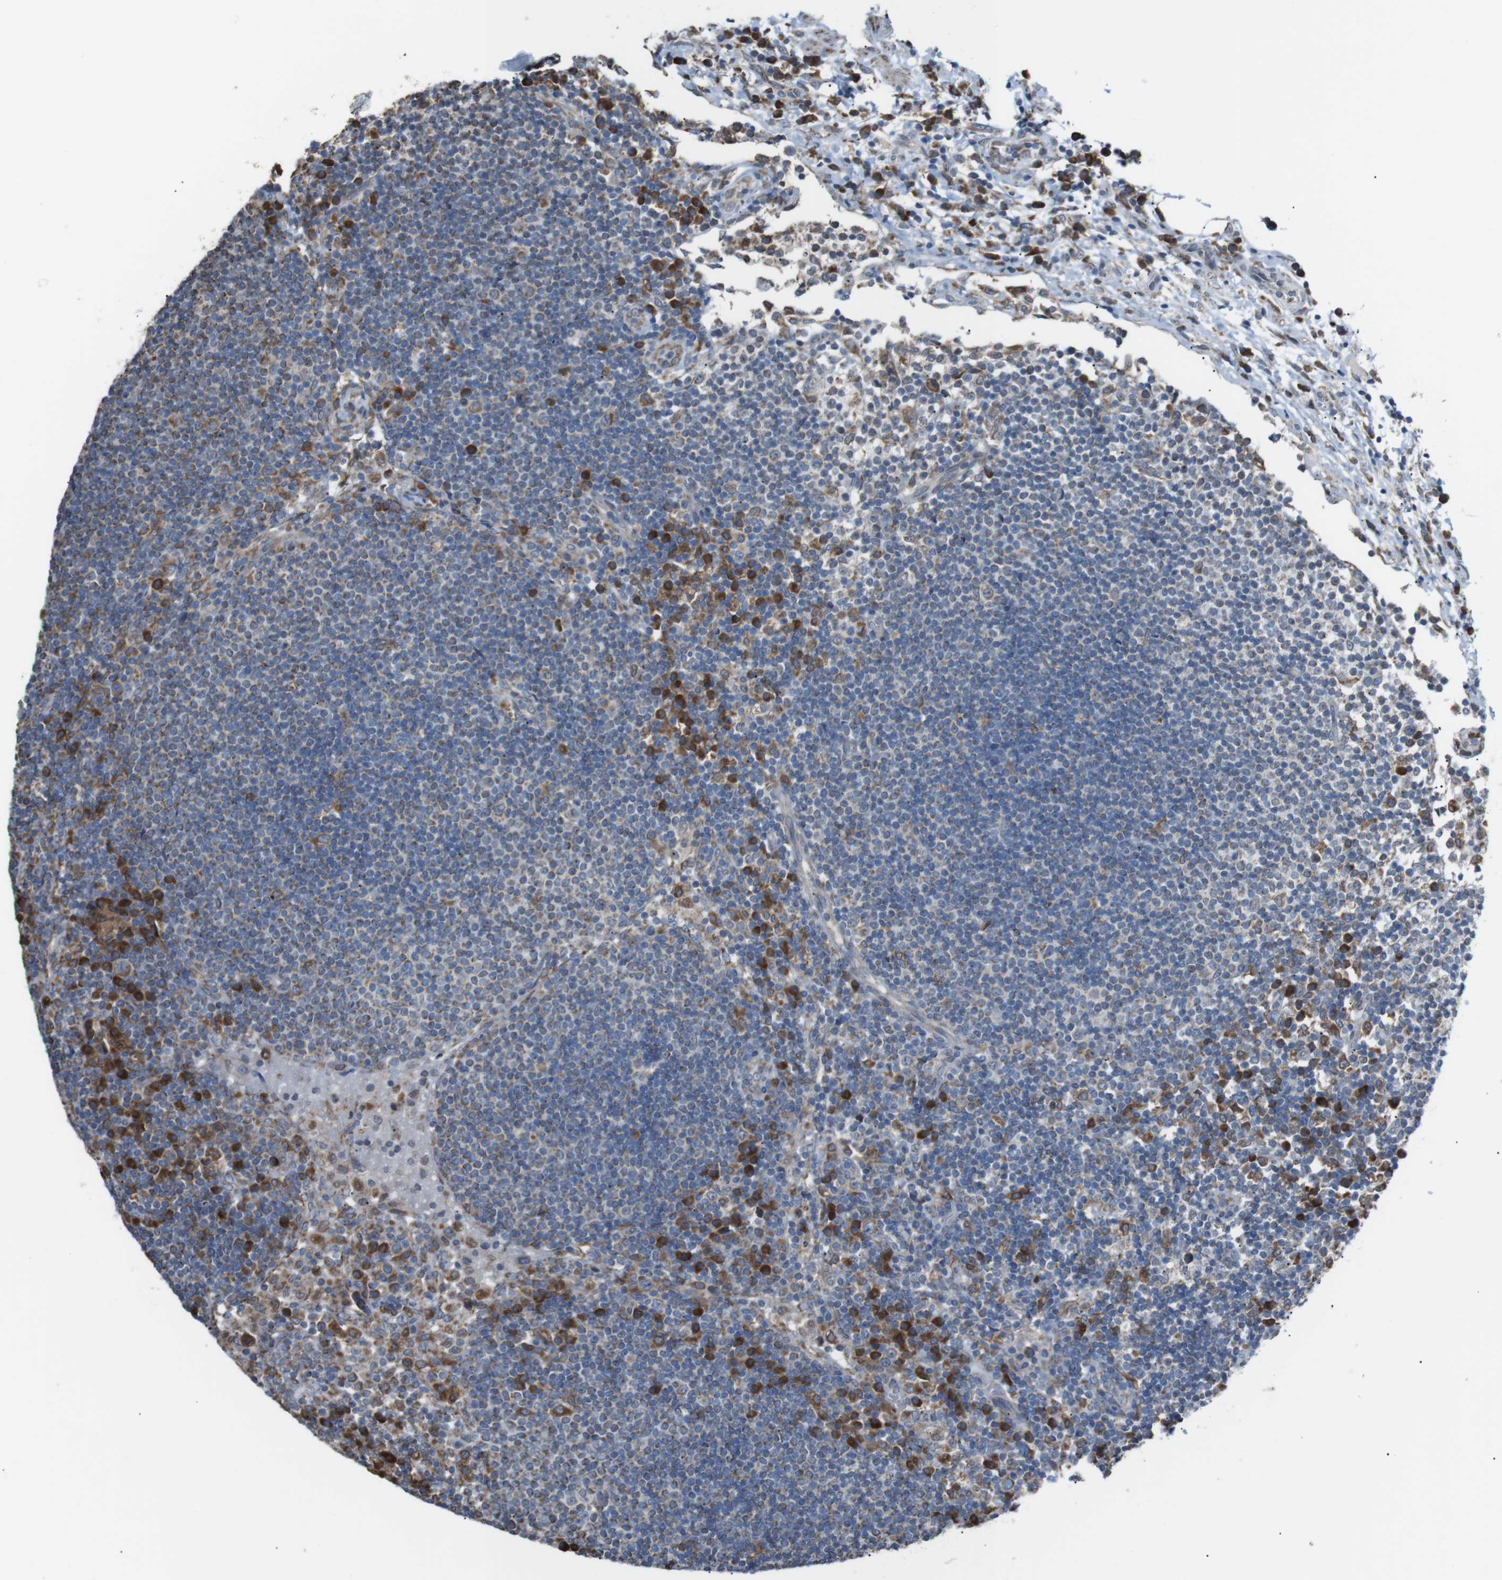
{"staining": {"intensity": "negative", "quantity": "none", "location": "none"}, "tissue": "lymph node", "cell_type": "Germinal center cells", "image_type": "normal", "snomed": [{"axis": "morphology", "description": "Normal tissue, NOS"}, {"axis": "topography", "description": "Lymph node"}], "caption": "The photomicrograph shows no significant staining in germinal center cells of lymph node. (Brightfield microscopy of DAB (3,3'-diaminobenzidine) immunohistochemistry (IHC) at high magnification).", "gene": "CISD2", "patient": {"sex": "female", "age": 53}}